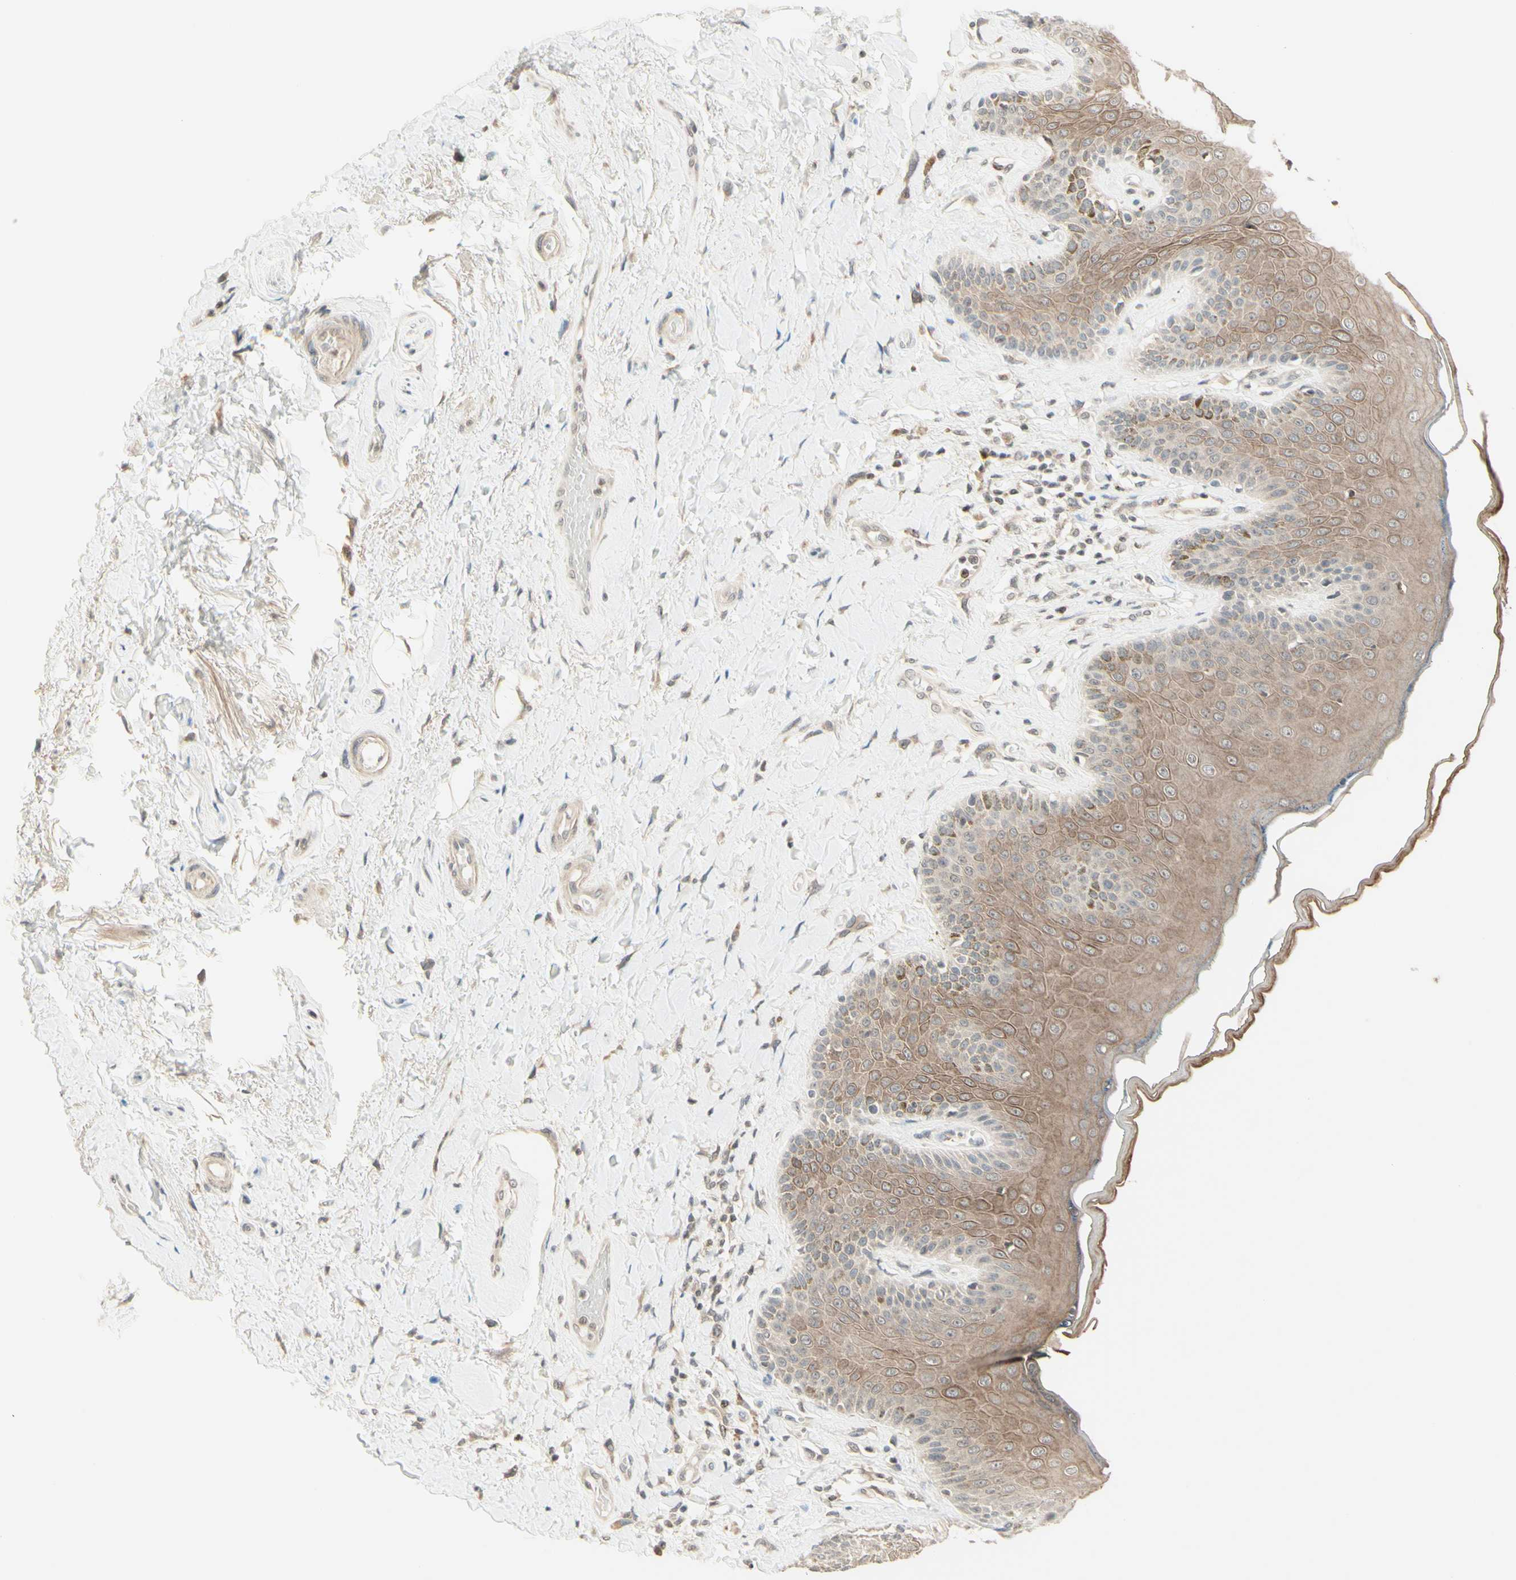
{"staining": {"intensity": "moderate", "quantity": ">75%", "location": "cytoplasmic/membranous"}, "tissue": "skin", "cell_type": "Epidermal cells", "image_type": "normal", "snomed": [{"axis": "morphology", "description": "Normal tissue, NOS"}, {"axis": "topography", "description": "Anal"}], "caption": "Immunohistochemistry staining of benign skin, which reveals medium levels of moderate cytoplasmic/membranous expression in about >75% of epidermal cells indicating moderate cytoplasmic/membranous protein staining. The staining was performed using DAB (3,3'-diaminobenzidine) (brown) for protein detection and nuclei were counterstained in hematoxylin (blue).", "gene": "ZW10", "patient": {"sex": "male", "age": 69}}